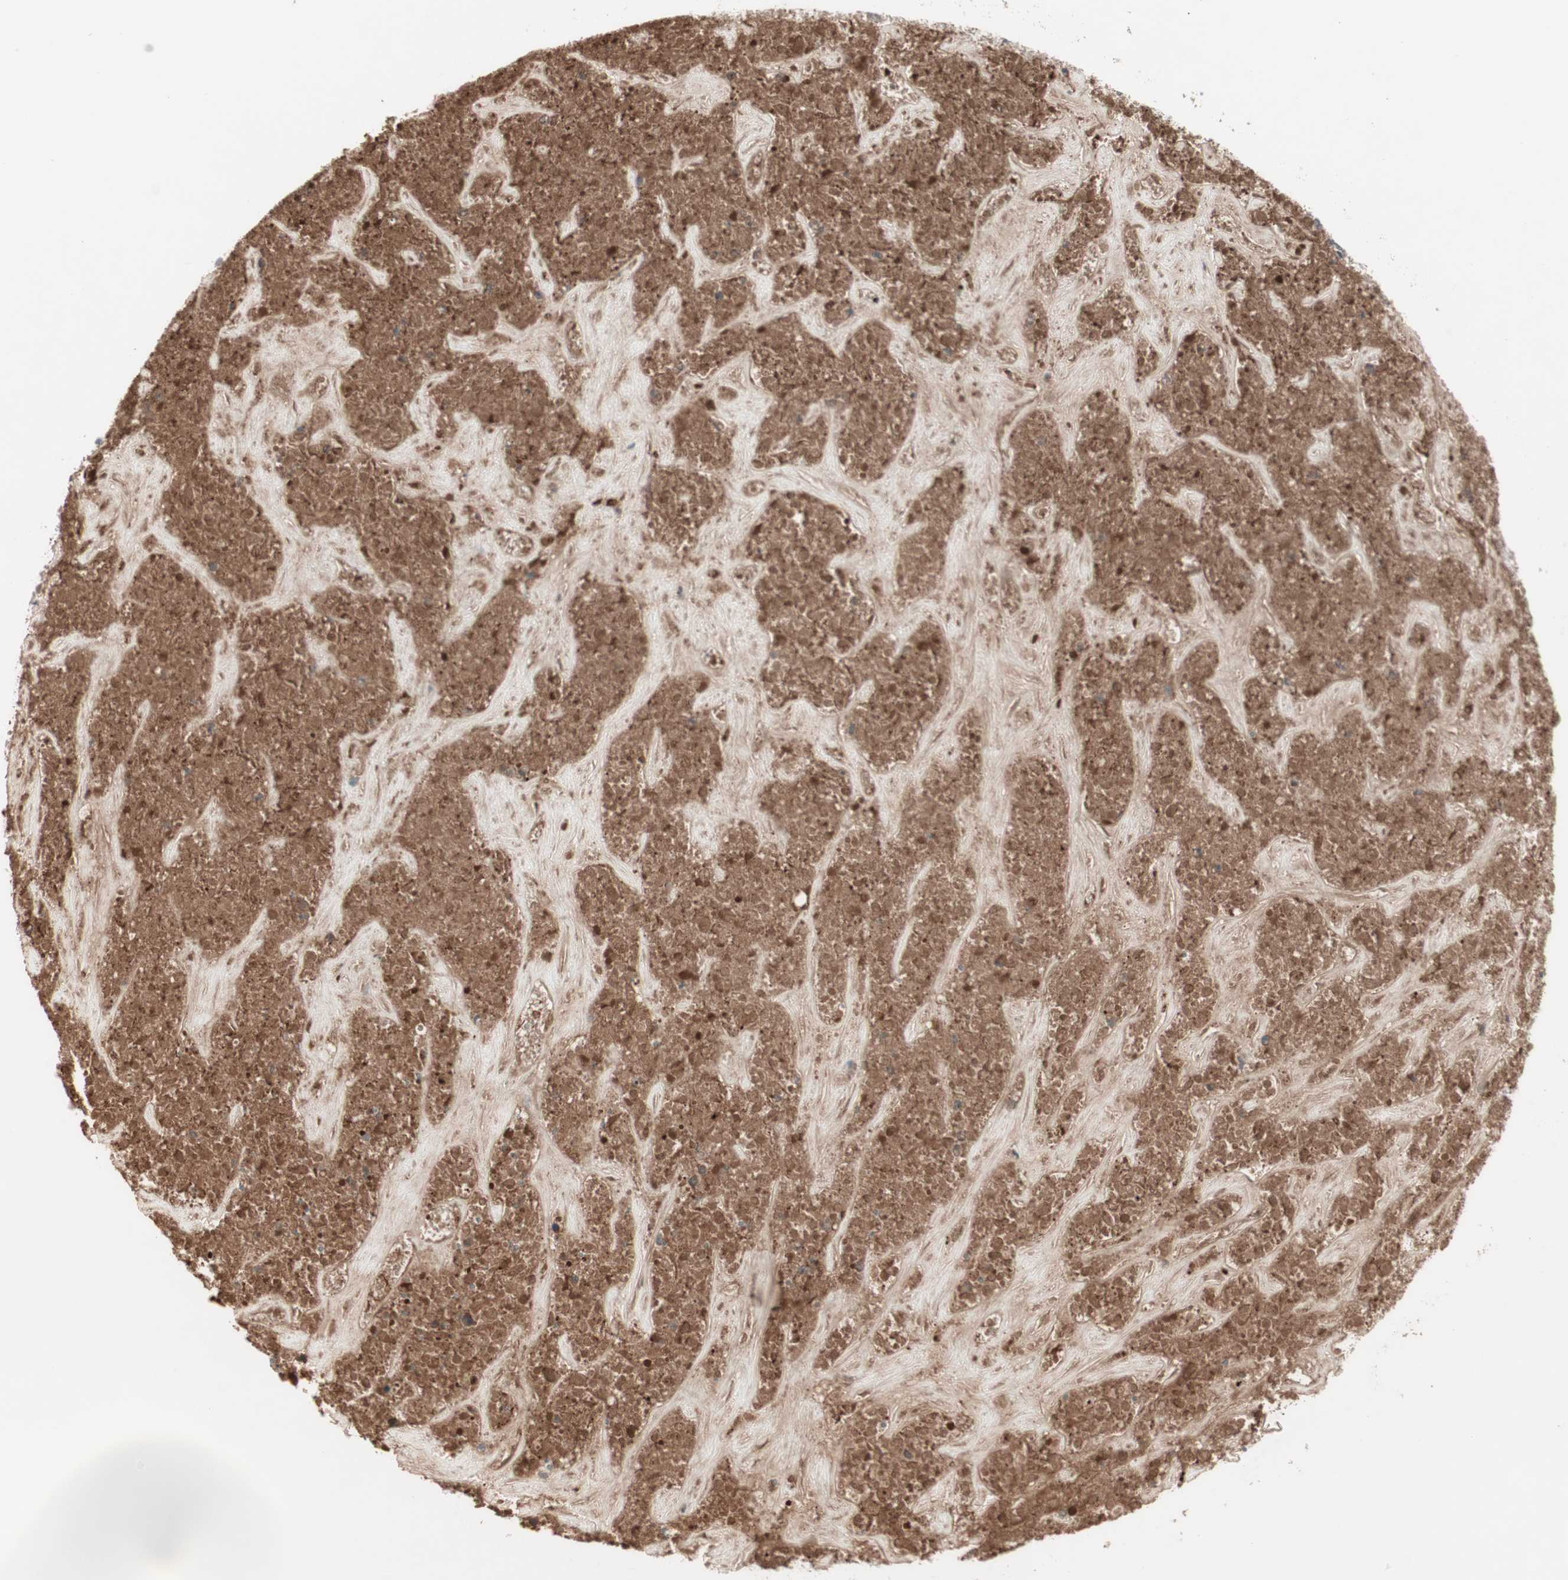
{"staining": {"intensity": "strong", "quantity": ">75%", "location": "cytoplasmic/membranous"}, "tissue": "liver cancer", "cell_type": "Tumor cells", "image_type": "cancer", "snomed": [{"axis": "morphology", "description": "Cholangiocarcinoma"}, {"axis": "topography", "description": "Liver"}], "caption": "Liver cancer (cholangiocarcinoma) tissue reveals strong cytoplasmic/membranous positivity in about >75% of tumor cells, visualized by immunohistochemistry.", "gene": "TFPI", "patient": {"sex": "female", "age": 65}}